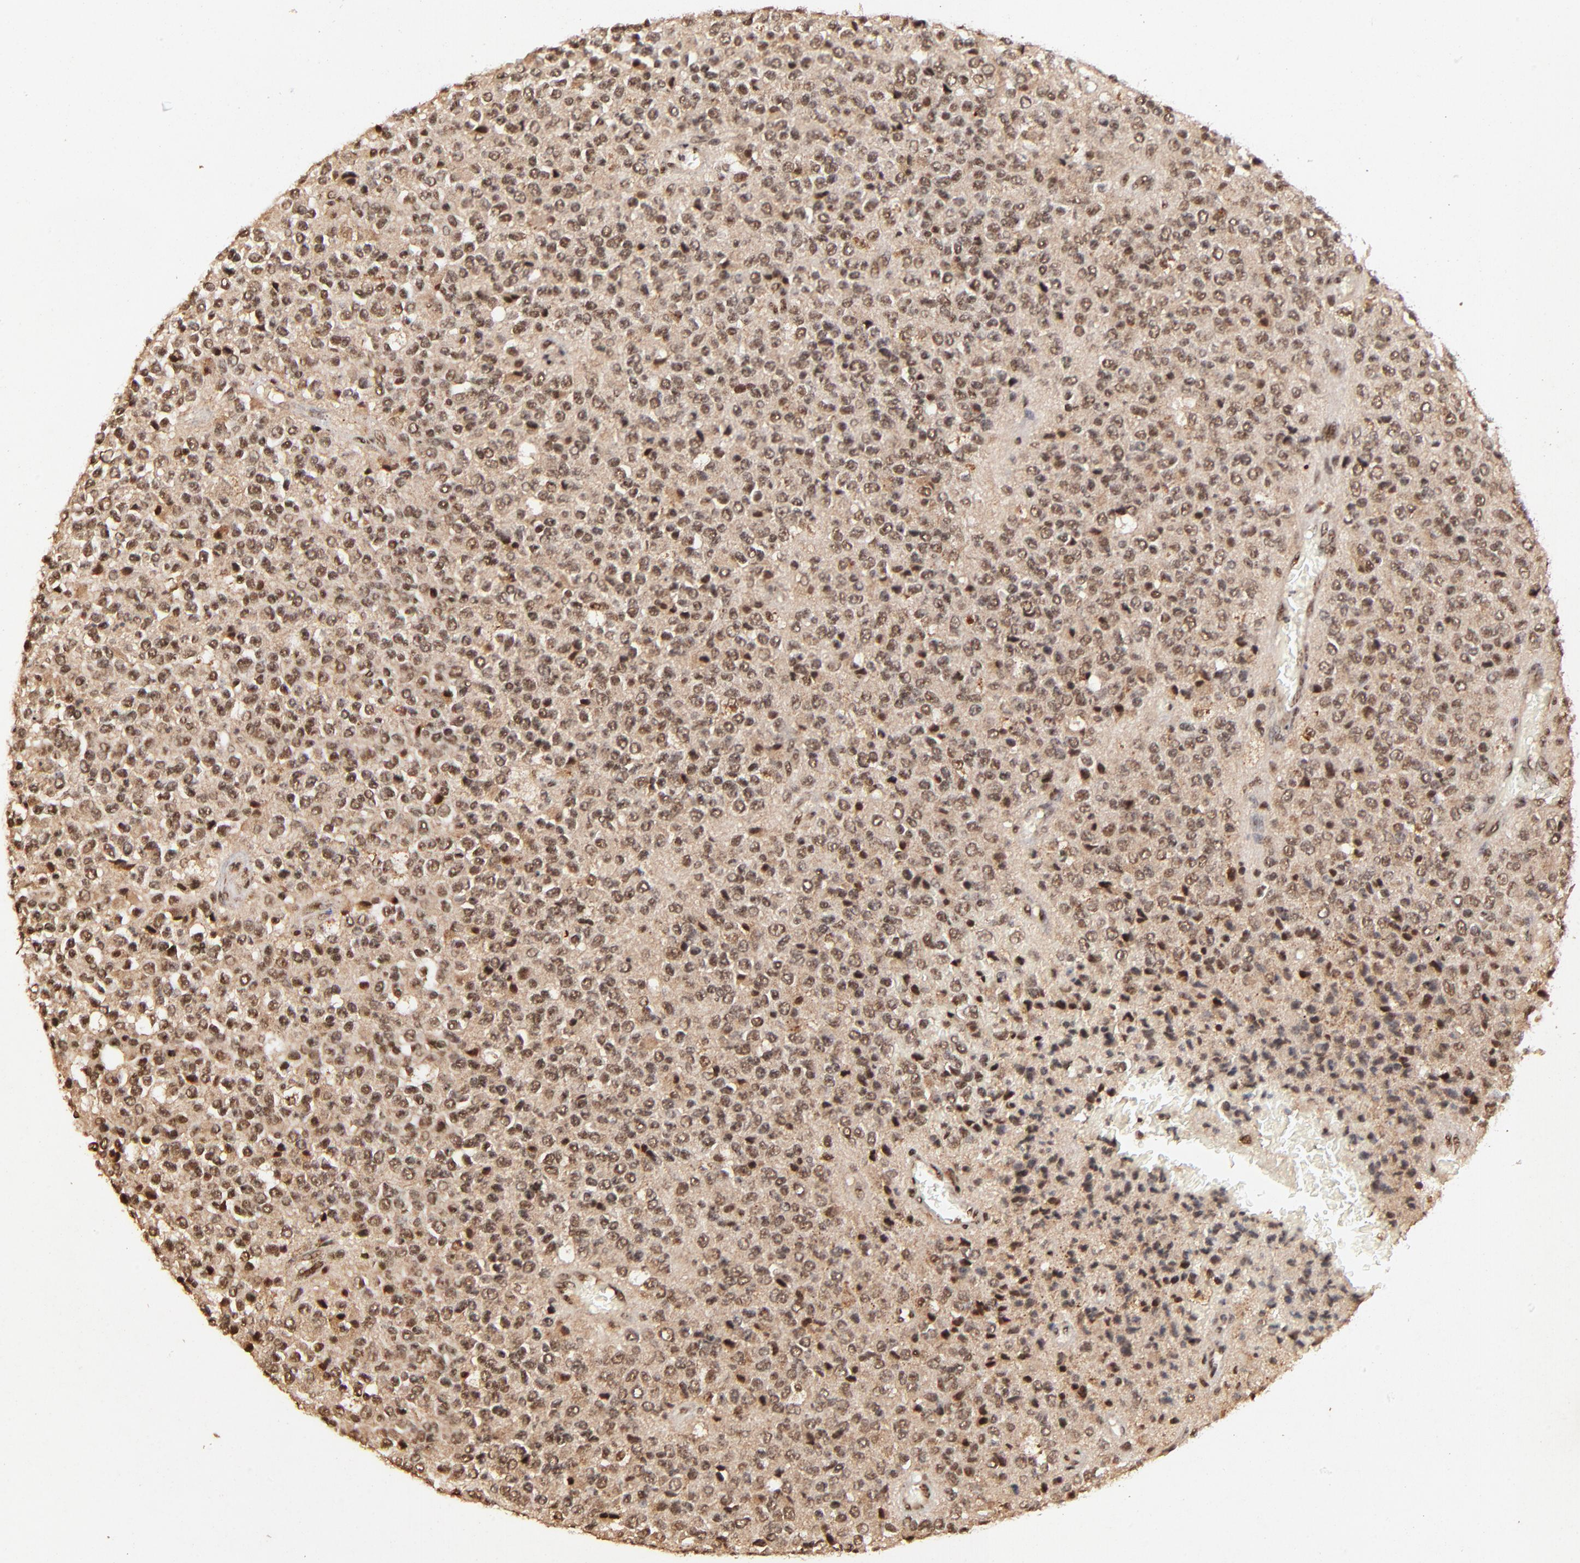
{"staining": {"intensity": "strong", "quantity": ">75%", "location": "cytoplasmic/membranous,nuclear"}, "tissue": "glioma", "cell_type": "Tumor cells", "image_type": "cancer", "snomed": [{"axis": "morphology", "description": "Glioma, malignant, High grade"}, {"axis": "topography", "description": "pancreas cauda"}], "caption": "Tumor cells reveal strong cytoplasmic/membranous and nuclear positivity in about >75% of cells in glioma.", "gene": "MED12", "patient": {"sex": "male", "age": 60}}